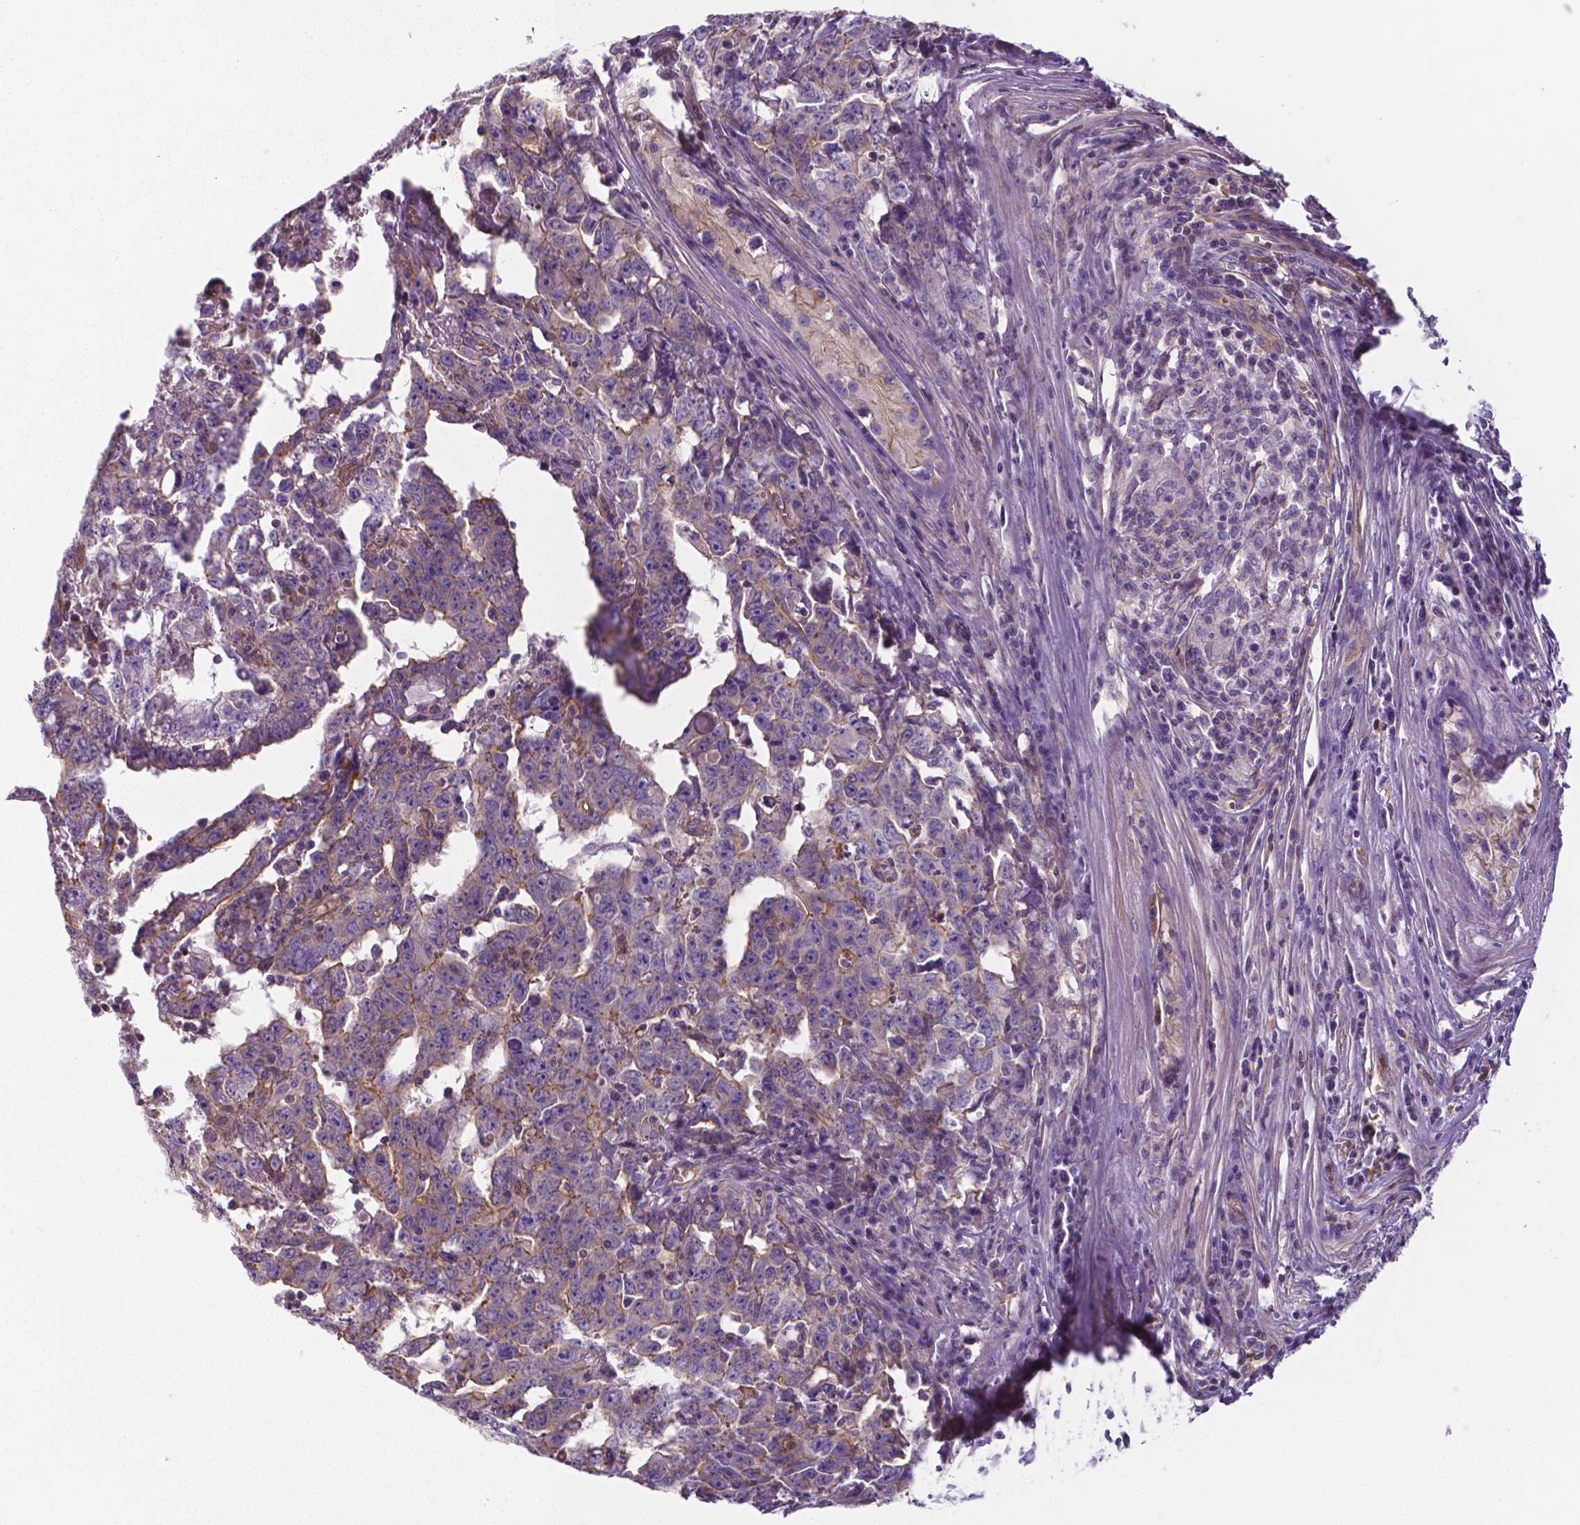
{"staining": {"intensity": "moderate", "quantity": "<25%", "location": "cytoplasmic/membranous"}, "tissue": "testis cancer", "cell_type": "Tumor cells", "image_type": "cancer", "snomed": [{"axis": "morphology", "description": "Carcinoma, Embryonal, NOS"}, {"axis": "topography", "description": "Testis"}], "caption": "Immunohistochemical staining of human testis embryonal carcinoma demonstrates moderate cytoplasmic/membranous protein expression in about <25% of tumor cells. (DAB (3,3'-diaminobenzidine) IHC with brightfield microscopy, high magnification).", "gene": "CRMP1", "patient": {"sex": "male", "age": 22}}